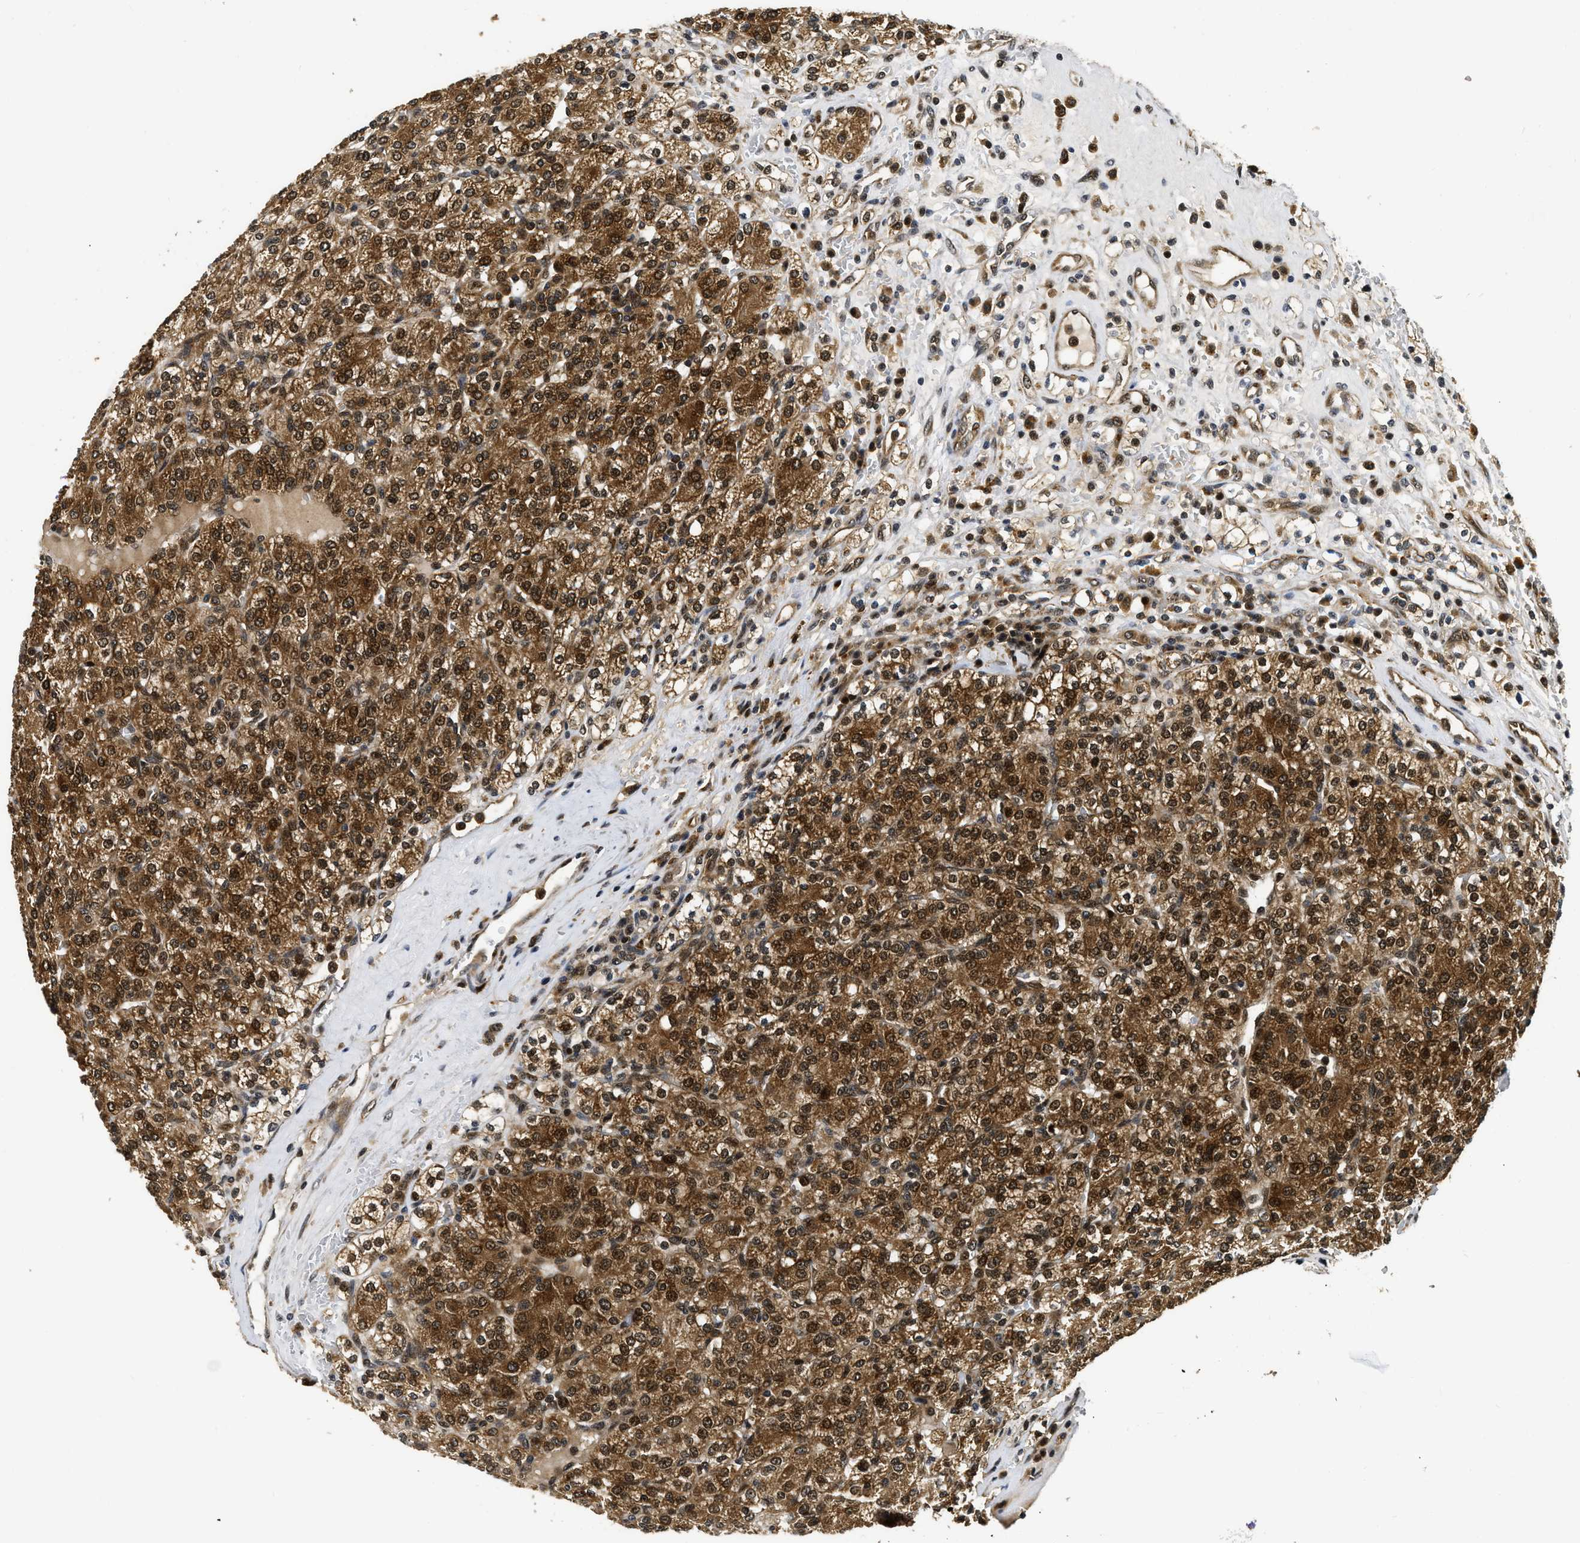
{"staining": {"intensity": "strong", "quantity": ">75%", "location": "cytoplasmic/membranous,nuclear"}, "tissue": "renal cancer", "cell_type": "Tumor cells", "image_type": "cancer", "snomed": [{"axis": "morphology", "description": "Adenocarcinoma, NOS"}, {"axis": "topography", "description": "Kidney"}], "caption": "The image shows immunohistochemical staining of renal adenocarcinoma. There is strong cytoplasmic/membranous and nuclear positivity is identified in about >75% of tumor cells.", "gene": "ADSL", "patient": {"sex": "male", "age": 77}}